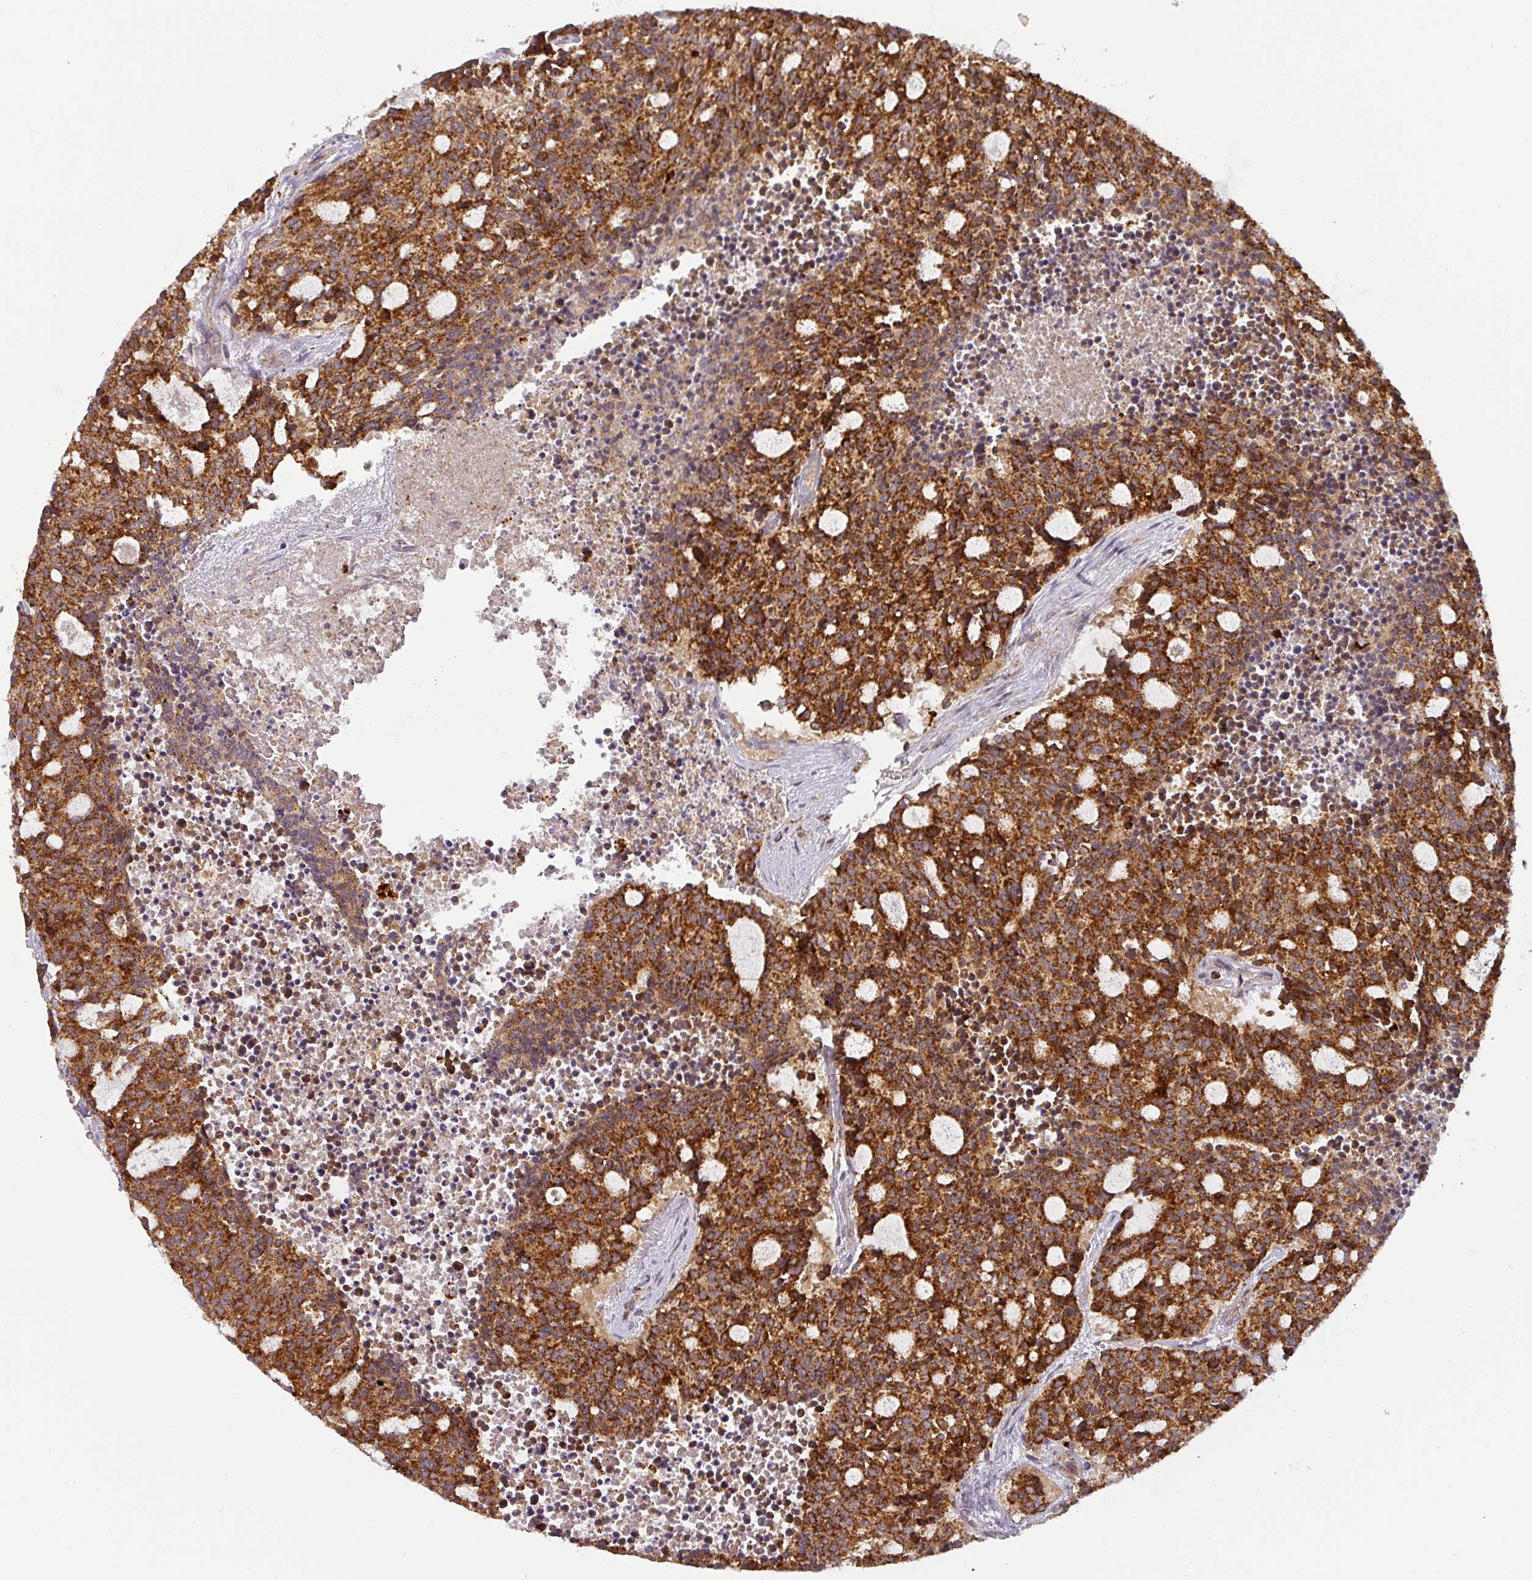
{"staining": {"intensity": "strong", "quantity": ">75%", "location": "cytoplasmic/membranous"}, "tissue": "carcinoid", "cell_type": "Tumor cells", "image_type": "cancer", "snomed": [{"axis": "morphology", "description": "Carcinoid, malignant, NOS"}, {"axis": "topography", "description": "Pancreas"}], "caption": "Immunohistochemistry photomicrograph of neoplastic tissue: carcinoid stained using immunohistochemistry (IHC) shows high levels of strong protein expression localized specifically in the cytoplasmic/membranous of tumor cells, appearing as a cytoplasmic/membranous brown color.", "gene": "MRPS16", "patient": {"sex": "female", "age": 54}}